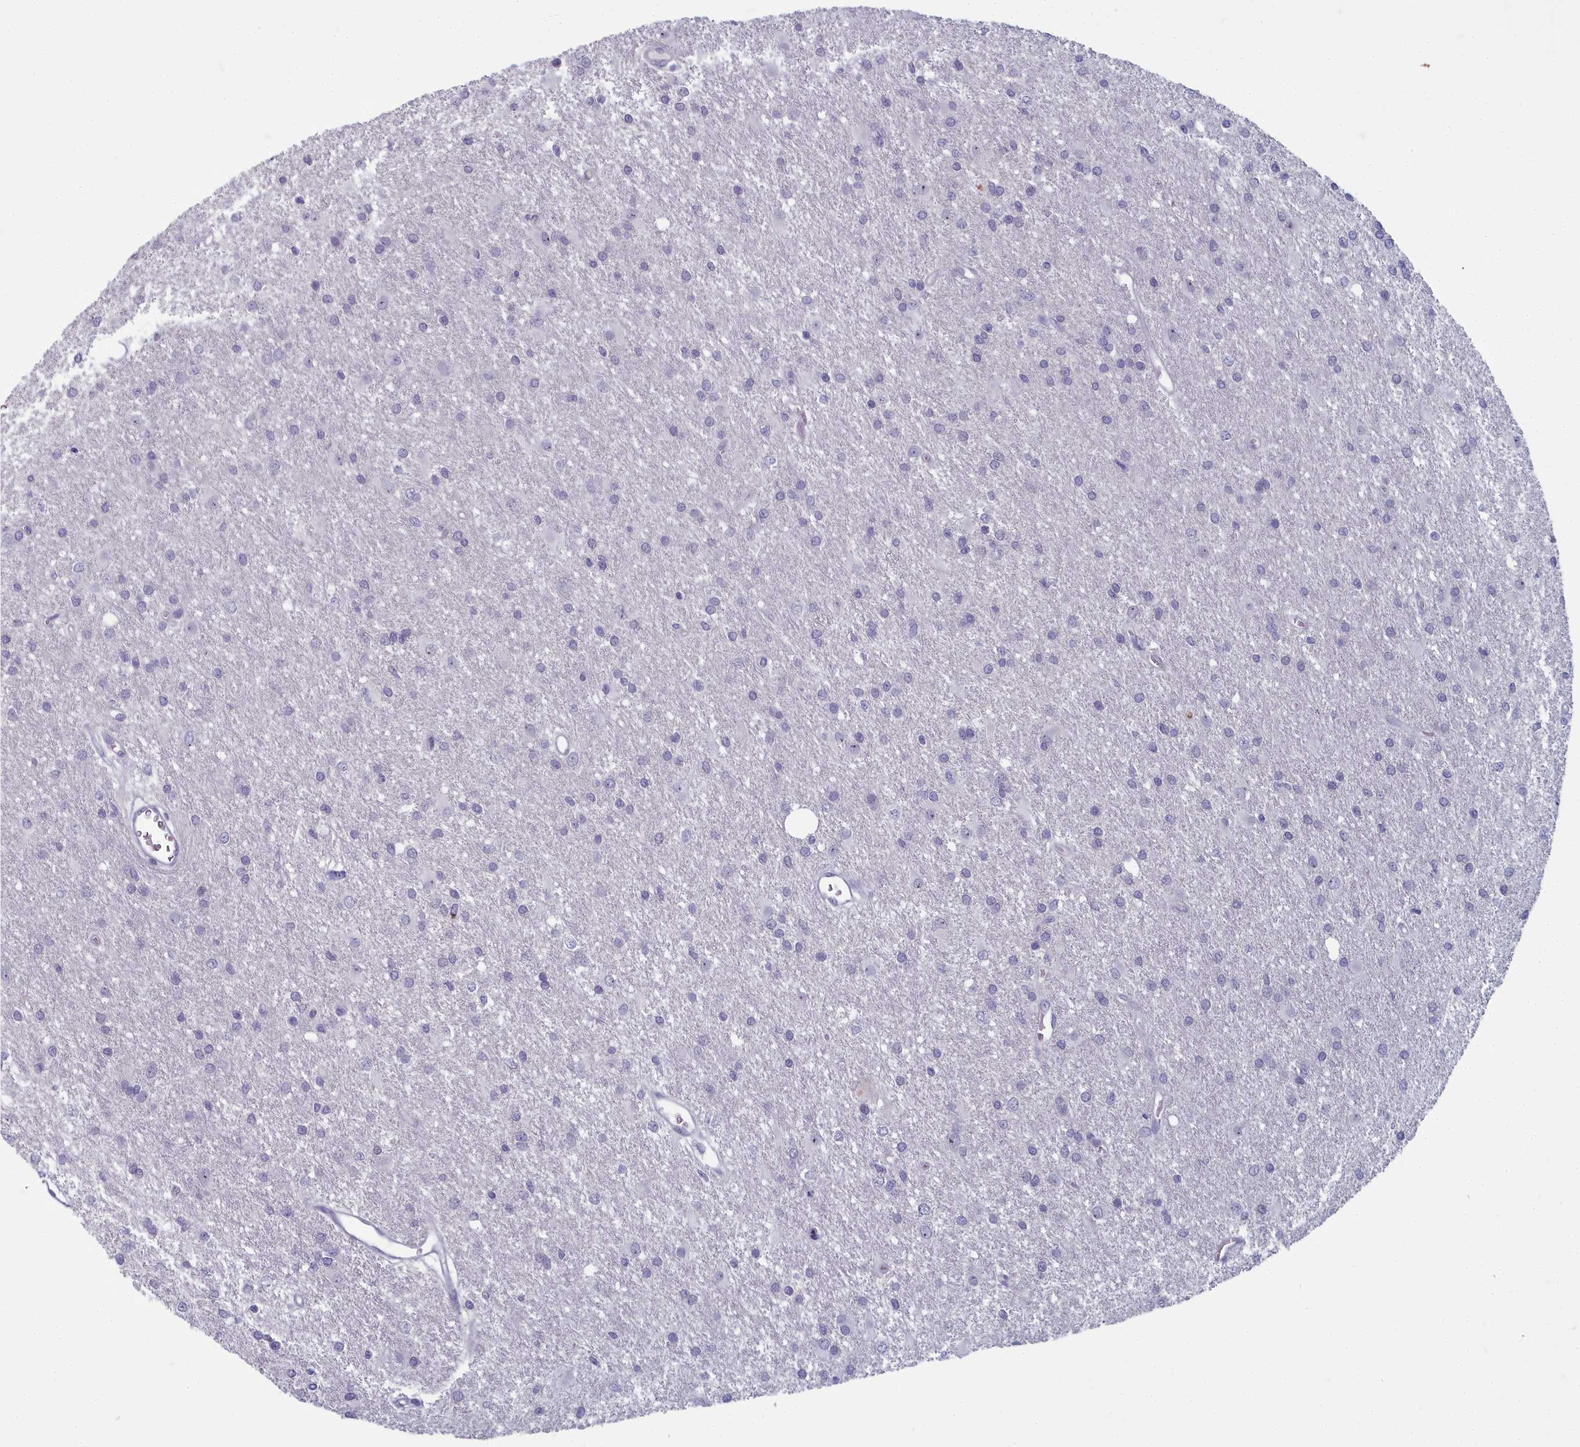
{"staining": {"intensity": "negative", "quantity": "none", "location": "none"}, "tissue": "glioma", "cell_type": "Tumor cells", "image_type": "cancer", "snomed": [{"axis": "morphology", "description": "Glioma, malignant, High grade"}, {"axis": "topography", "description": "Brain"}], "caption": "IHC of glioma reveals no positivity in tumor cells.", "gene": "INSYN2A", "patient": {"sex": "female", "age": 50}}